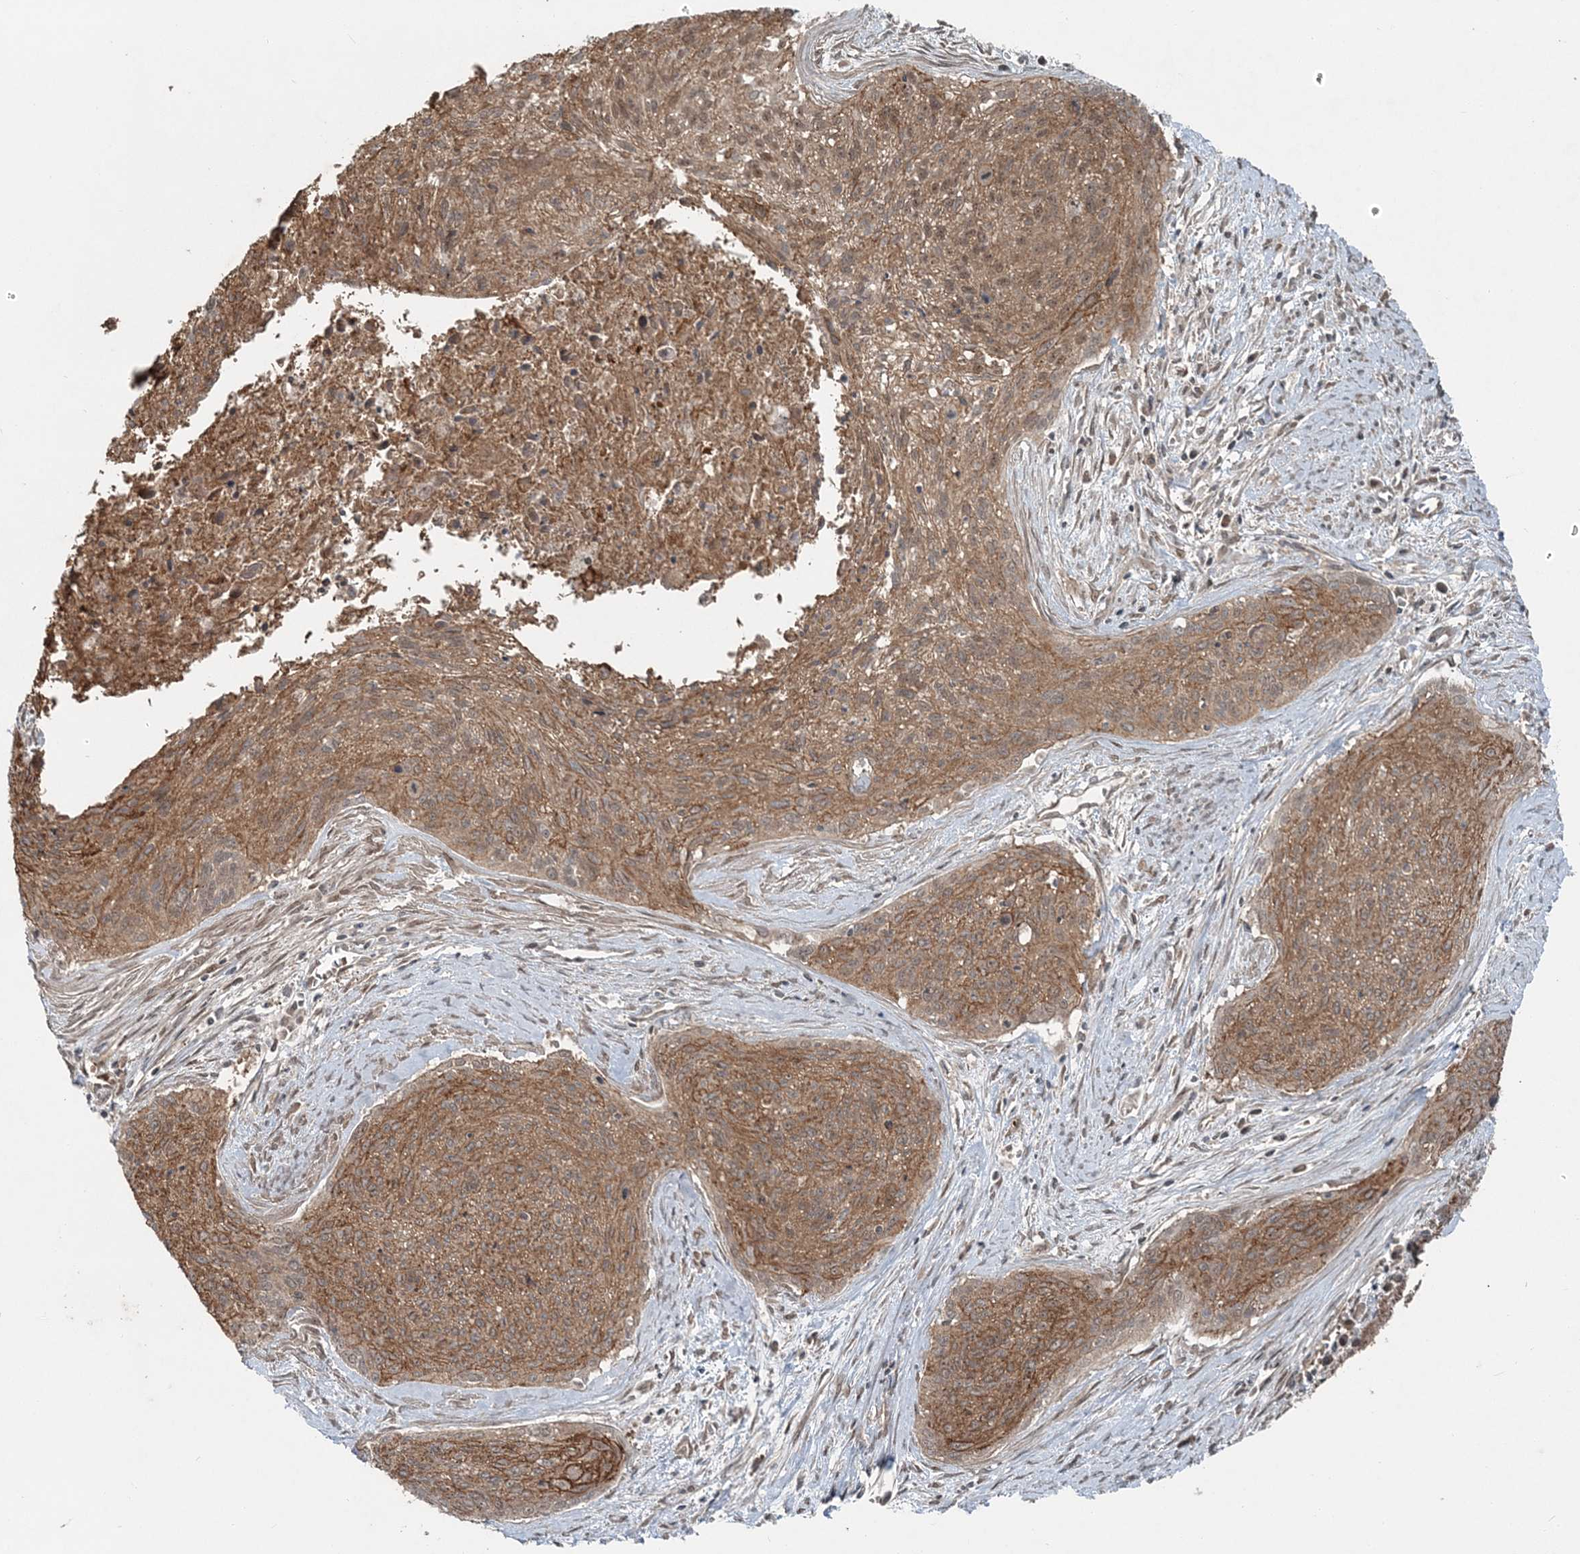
{"staining": {"intensity": "moderate", "quantity": ">75%", "location": "cytoplasmic/membranous"}, "tissue": "cervical cancer", "cell_type": "Tumor cells", "image_type": "cancer", "snomed": [{"axis": "morphology", "description": "Squamous cell carcinoma, NOS"}, {"axis": "topography", "description": "Cervix"}], "caption": "Cervical squamous cell carcinoma stained with a protein marker reveals moderate staining in tumor cells.", "gene": "FBXL17", "patient": {"sex": "female", "age": 55}}